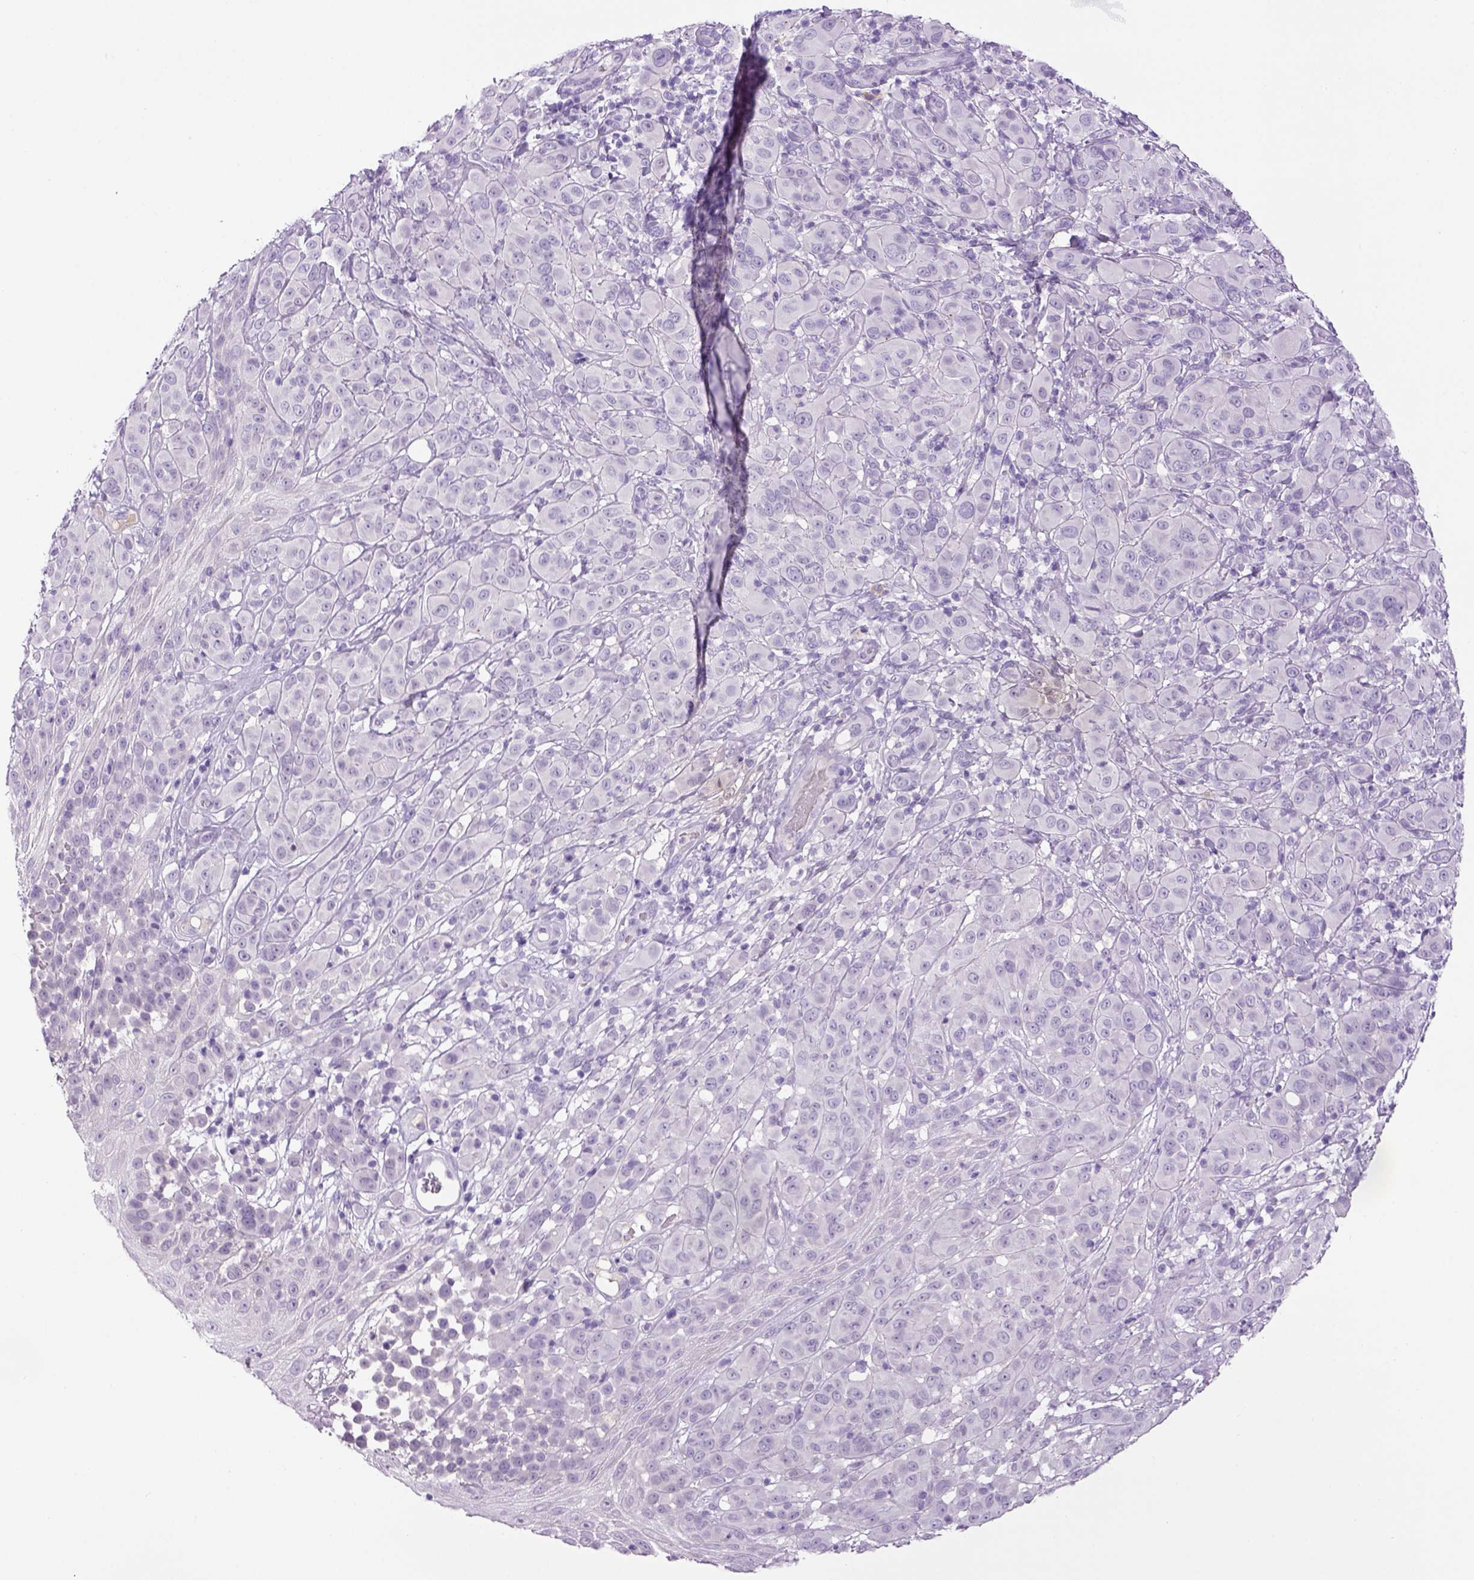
{"staining": {"intensity": "negative", "quantity": "none", "location": "none"}, "tissue": "melanoma", "cell_type": "Tumor cells", "image_type": "cancer", "snomed": [{"axis": "morphology", "description": "Malignant melanoma, NOS"}, {"axis": "topography", "description": "Skin"}], "caption": "Malignant melanoma was stained to show a protein in brown. There is no significant expression in tumor cells. The staining was performed using DAB (3,3'-diaminobenzidine) to visualize the protein expression in brown, while the nuclei were stained in blue with hematoxylin (Magnification: 20x).", "gene": "DBH", "patient": {"sex": "female", "age": 87}}